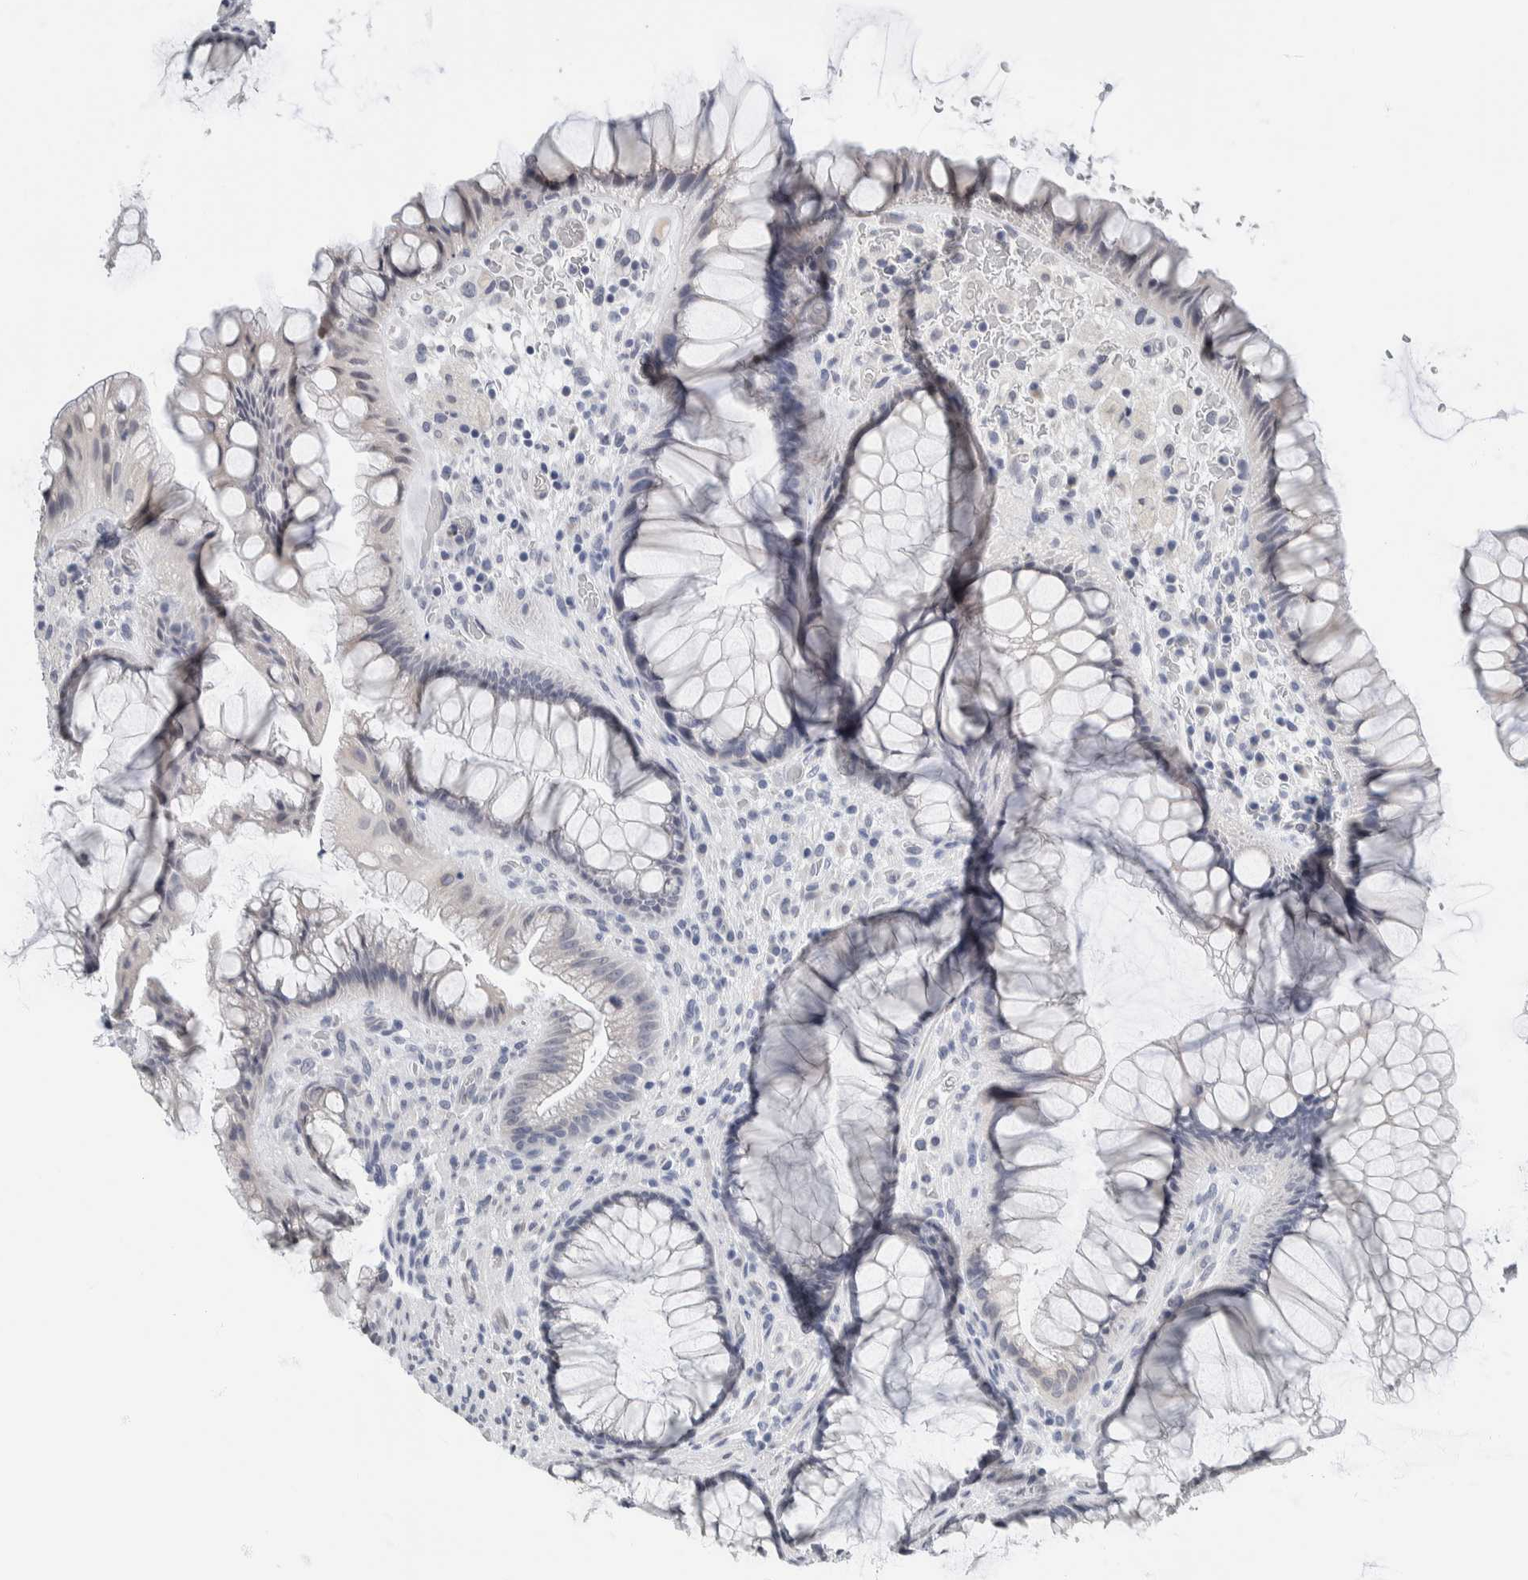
{"staining": {"intensity": "negative", "quantity": "none", "location": "none"}, "tissue": "rectum", "cell_type": "Glandular cells", "image_type": "normal", "snomed": [{"axis": "morphology", "description": "Normal tissue, NOS"}, {"axis": "topography", "description": "Rectum"}], "caption": "This is a micrograph of immunohistochemistry (IHC) staining of normal rectum, which shows no positivity in glandular cells.", "gene": "NEFM", "patient": {"sex": "male", "age": 51}}